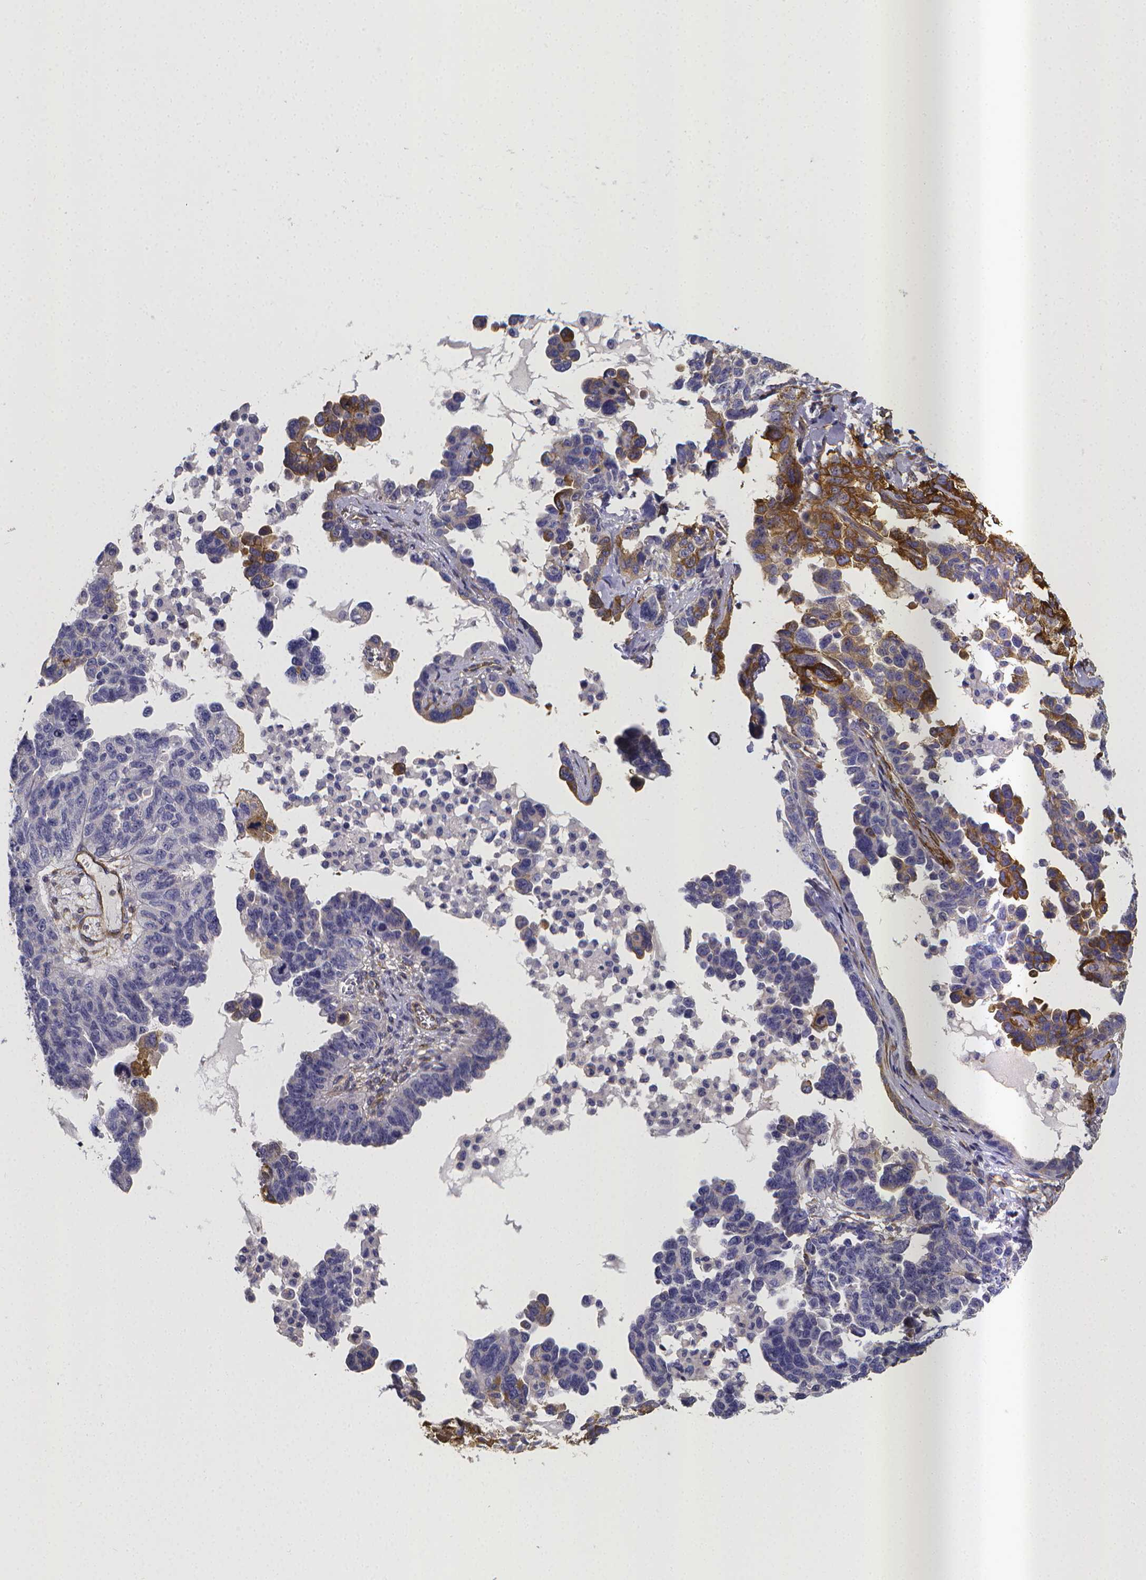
{"staining": {"intensity": "negative", "quantity": "none", "location": "none"}, "tissue": "ovarian cancer", "cell_type": "Tumor cells", "image_type": "cancer", "snomed": [{"axis": "morphology", "description": "Cystadenocarcinoma, serous, NOS"}, {"axis": "topography", "description": "Ovary"}], "caption": "Tumor cells show no significant protein positivity in serous cystadenocarcinoma (ovarian).", "gene": "RERG", "patient": {"sex": "female", "age": 69}}